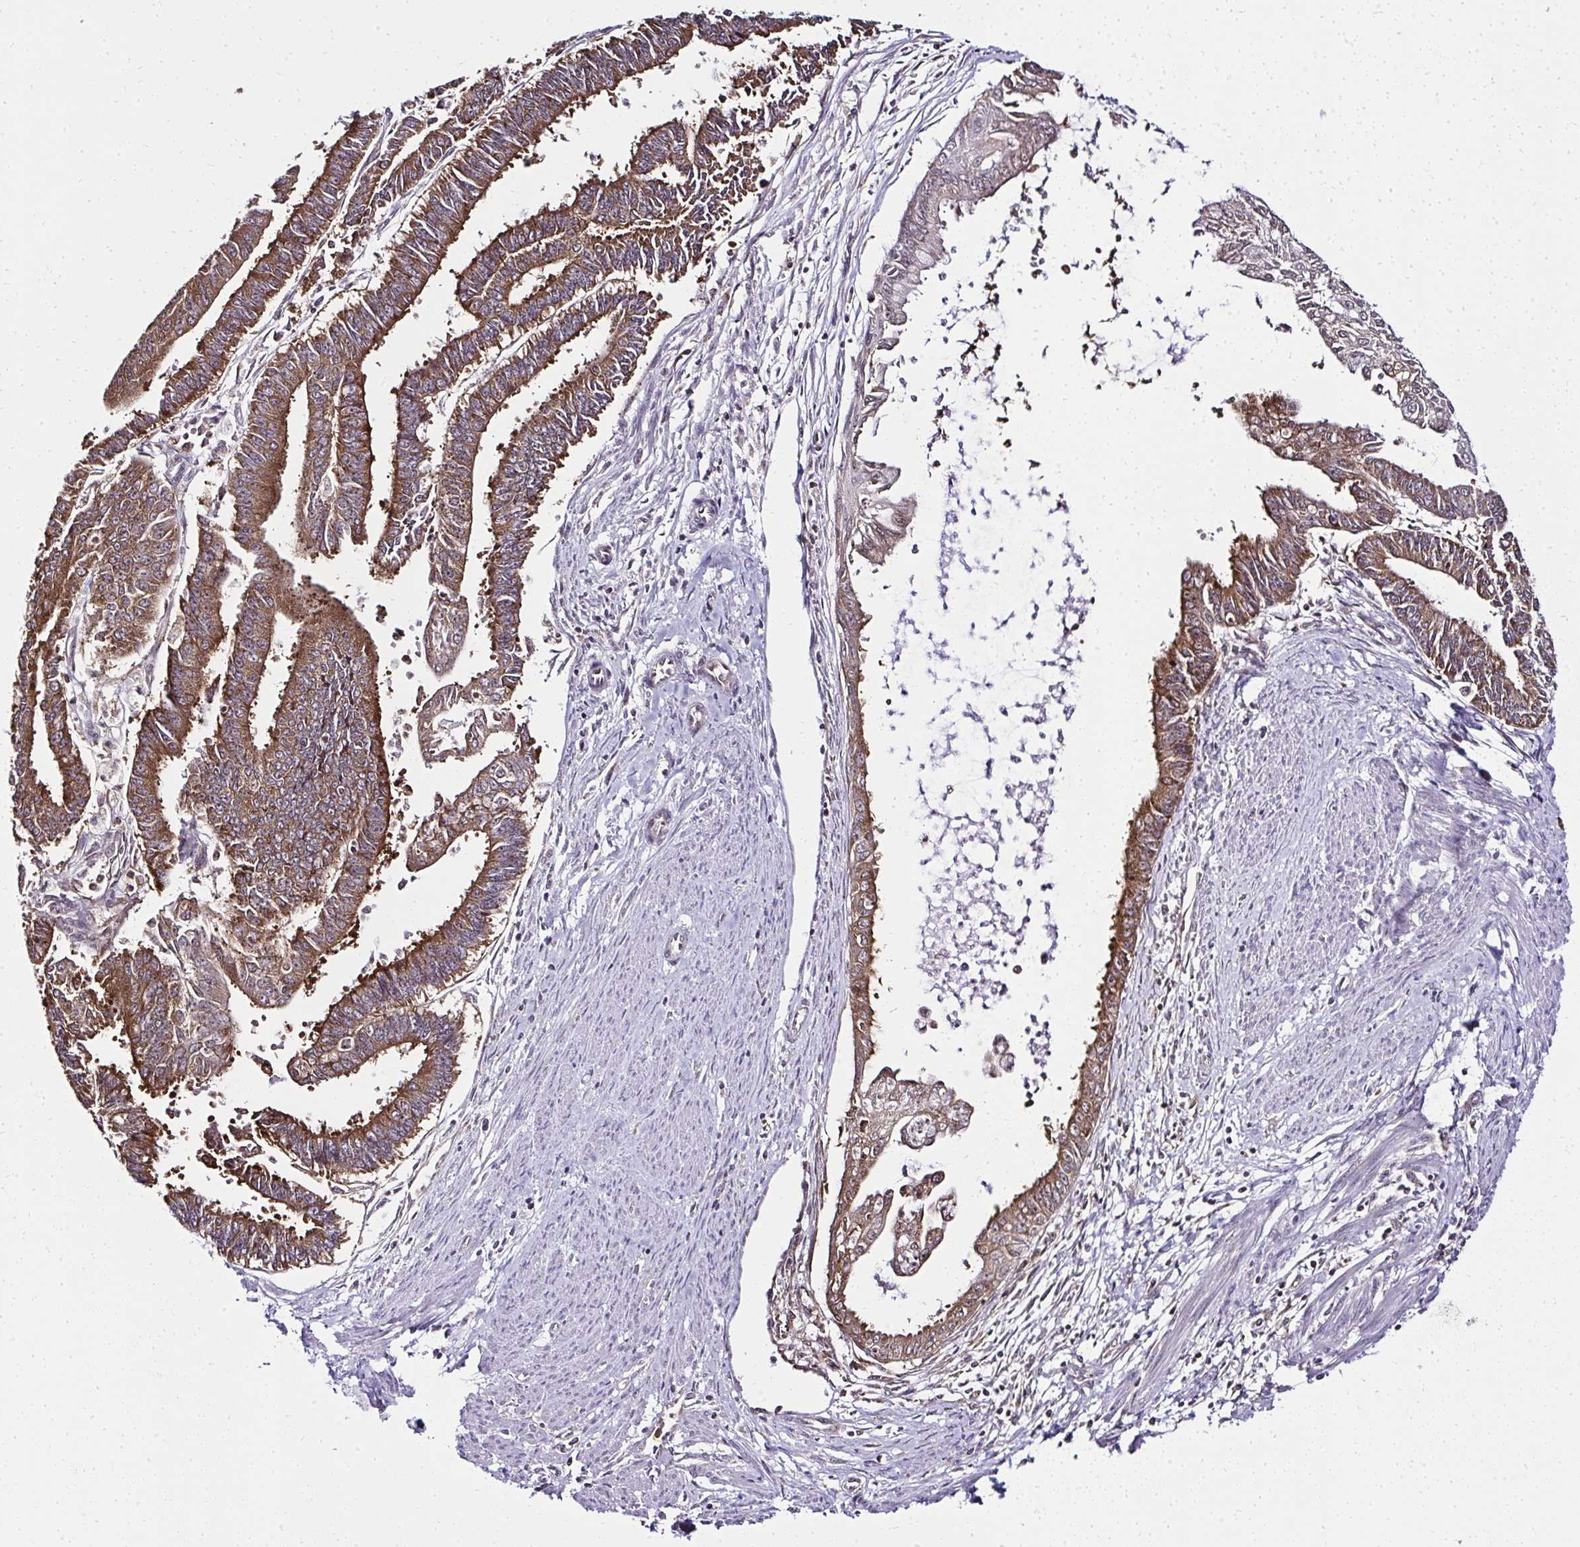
{"staining": {"intensity": "strong", "quantity": ">75%", "location": "cytoplasmic/membranous"}, "tissue": "endometrial cancer", "cell_type": "Tumor cells", "image_type": "cancer", "snomed": [{"axis": "morphology", "description": "Adenocarcinoma, NOS"}, {"axis": "topography", "description": "Endometrium"}], "caption": "Endometrial cancer stained for a protein exhibits strong cytoplasmic/membranous positivity in tumor cells.", "gene": "RPS7", "patient": {"sex": "female", "age": 73}}